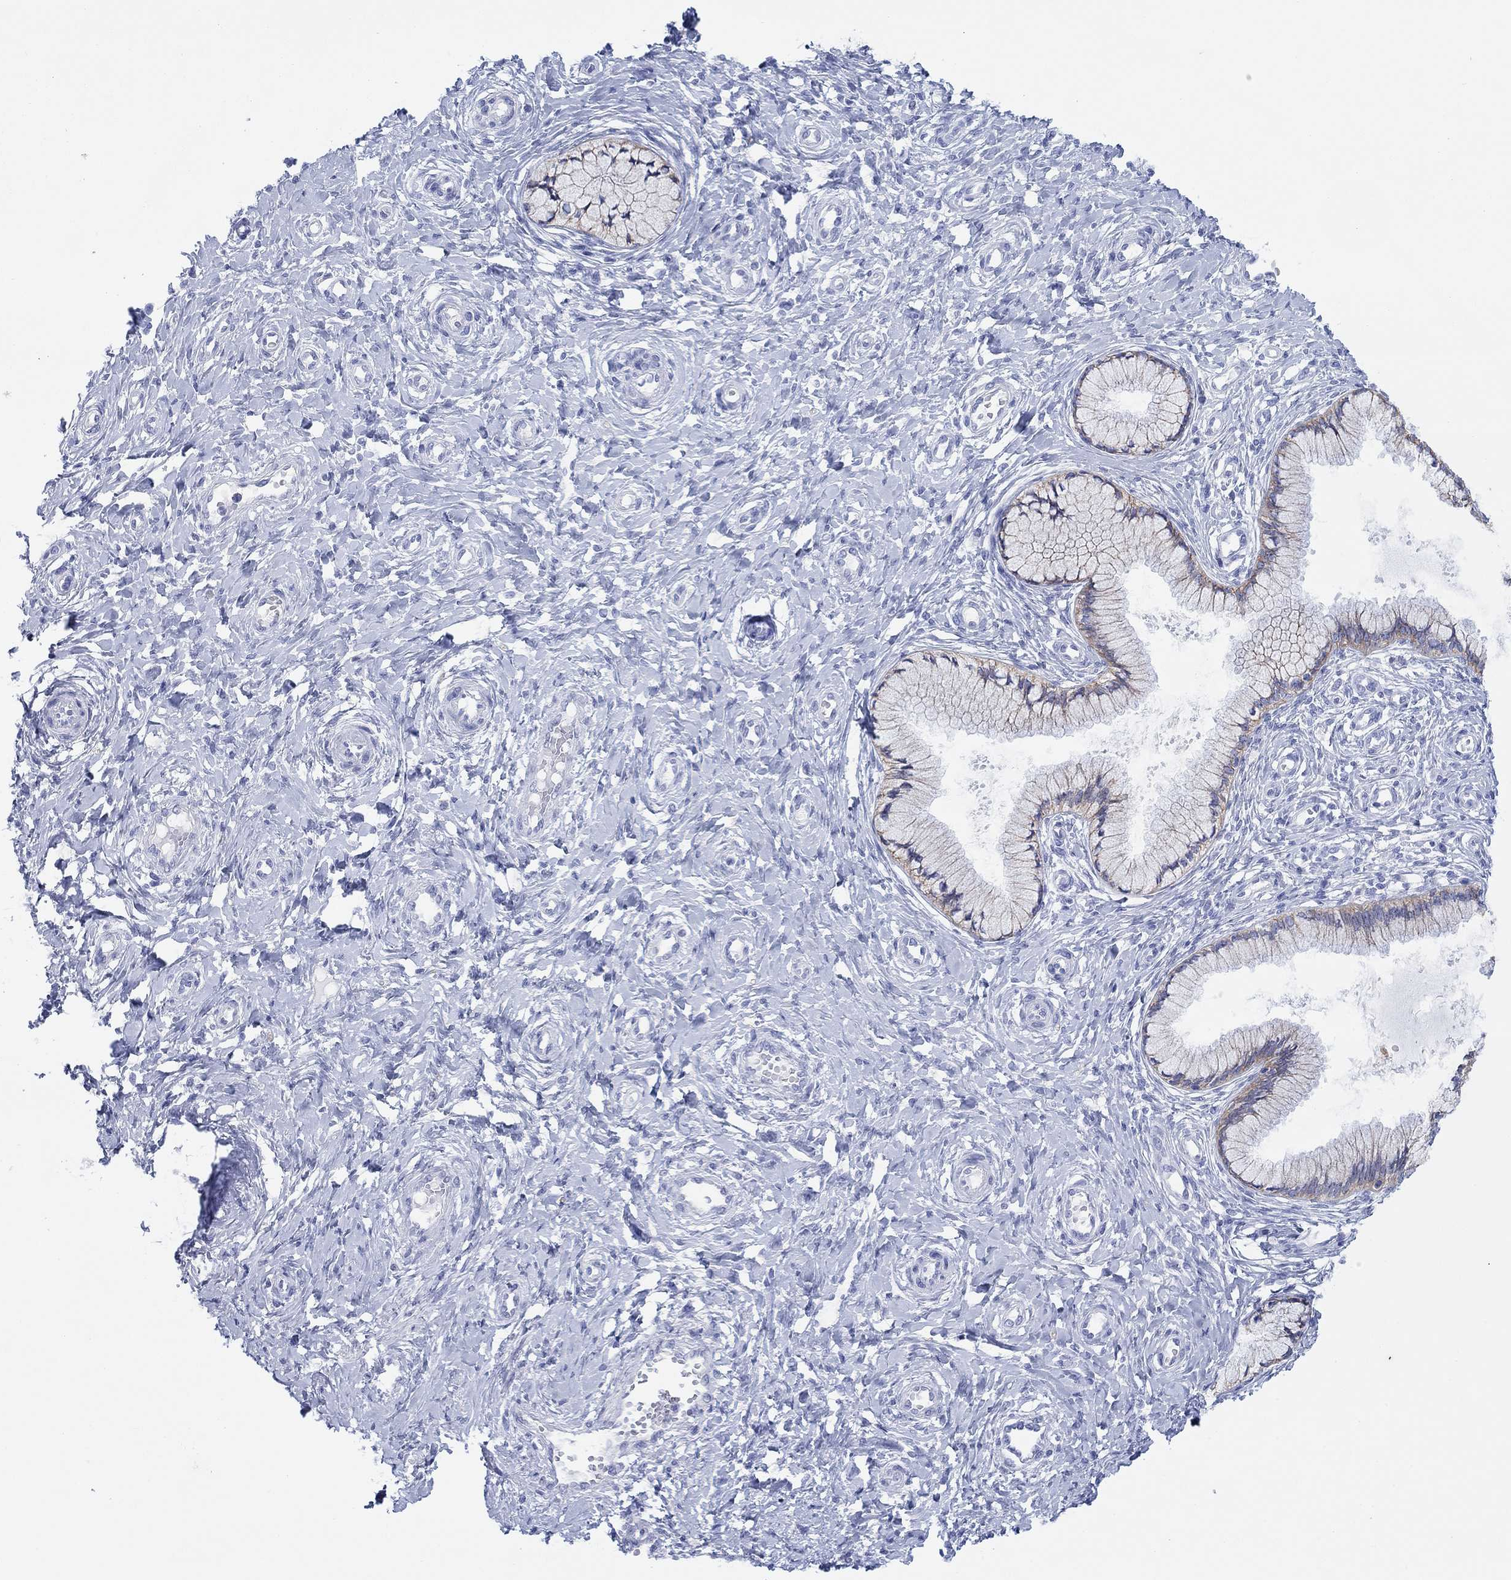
{"staining": {"intensity": "negative", "quantity": "none", "location": "none"}, "tissue": "cervix", "cell_type": "Glandular cells", "image_type": "normal", "snomed": [{"axis": "morphology", "description": "Normal tissue, NOS"}, {"axis": "topography", "description": "Cervix"}], "caption": "The histopathology image reveals no significant expression in glandular cells of cervix. The staining is performed using DAB (3,3'-diaminobenzidine) brown chromogen with nuclei counter-stained in using hematoxylin.", "gene": "ATP1B1", "patient": {"sex": "female", "age": 37}}